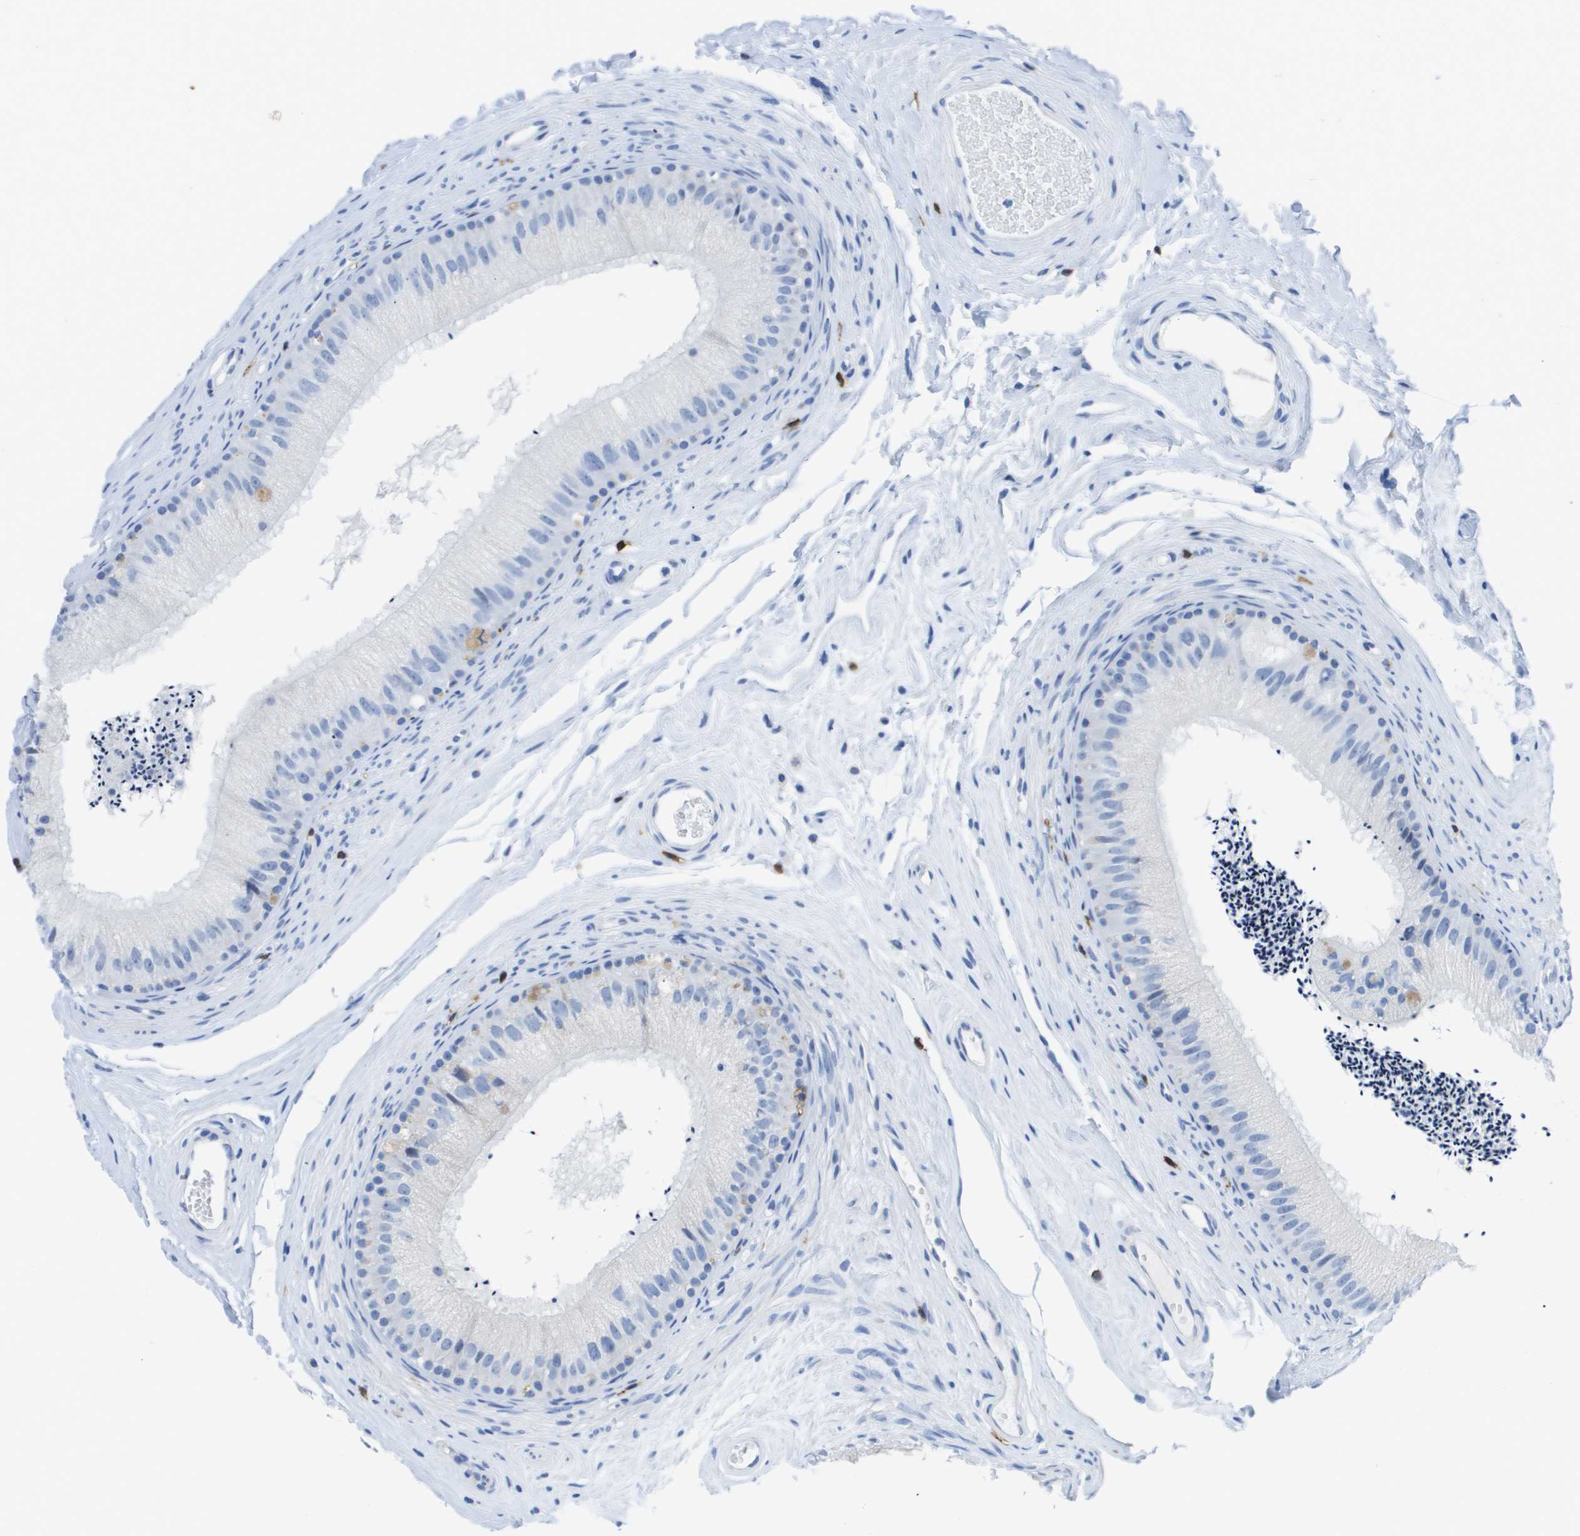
{"staining": {"intensity": "negative", "quantity": "none", "location": "none"}, "tissue": "epididymis", "cell_type": "Glandular cells", "image_type": "normal", "snomed": [{"axis": "morphology", "description": "Normal tissue, NOS"}, {"axis": "topography", "description": "Epididymis"}], "caption": "This is a micrograph of IHC staining of unremarkable epididymis, which shows no positivity in glandular cells. (DAB IHC, high magnification).", "gene": "MS4A1", "patient": {"sex": "male", "age": 56}}